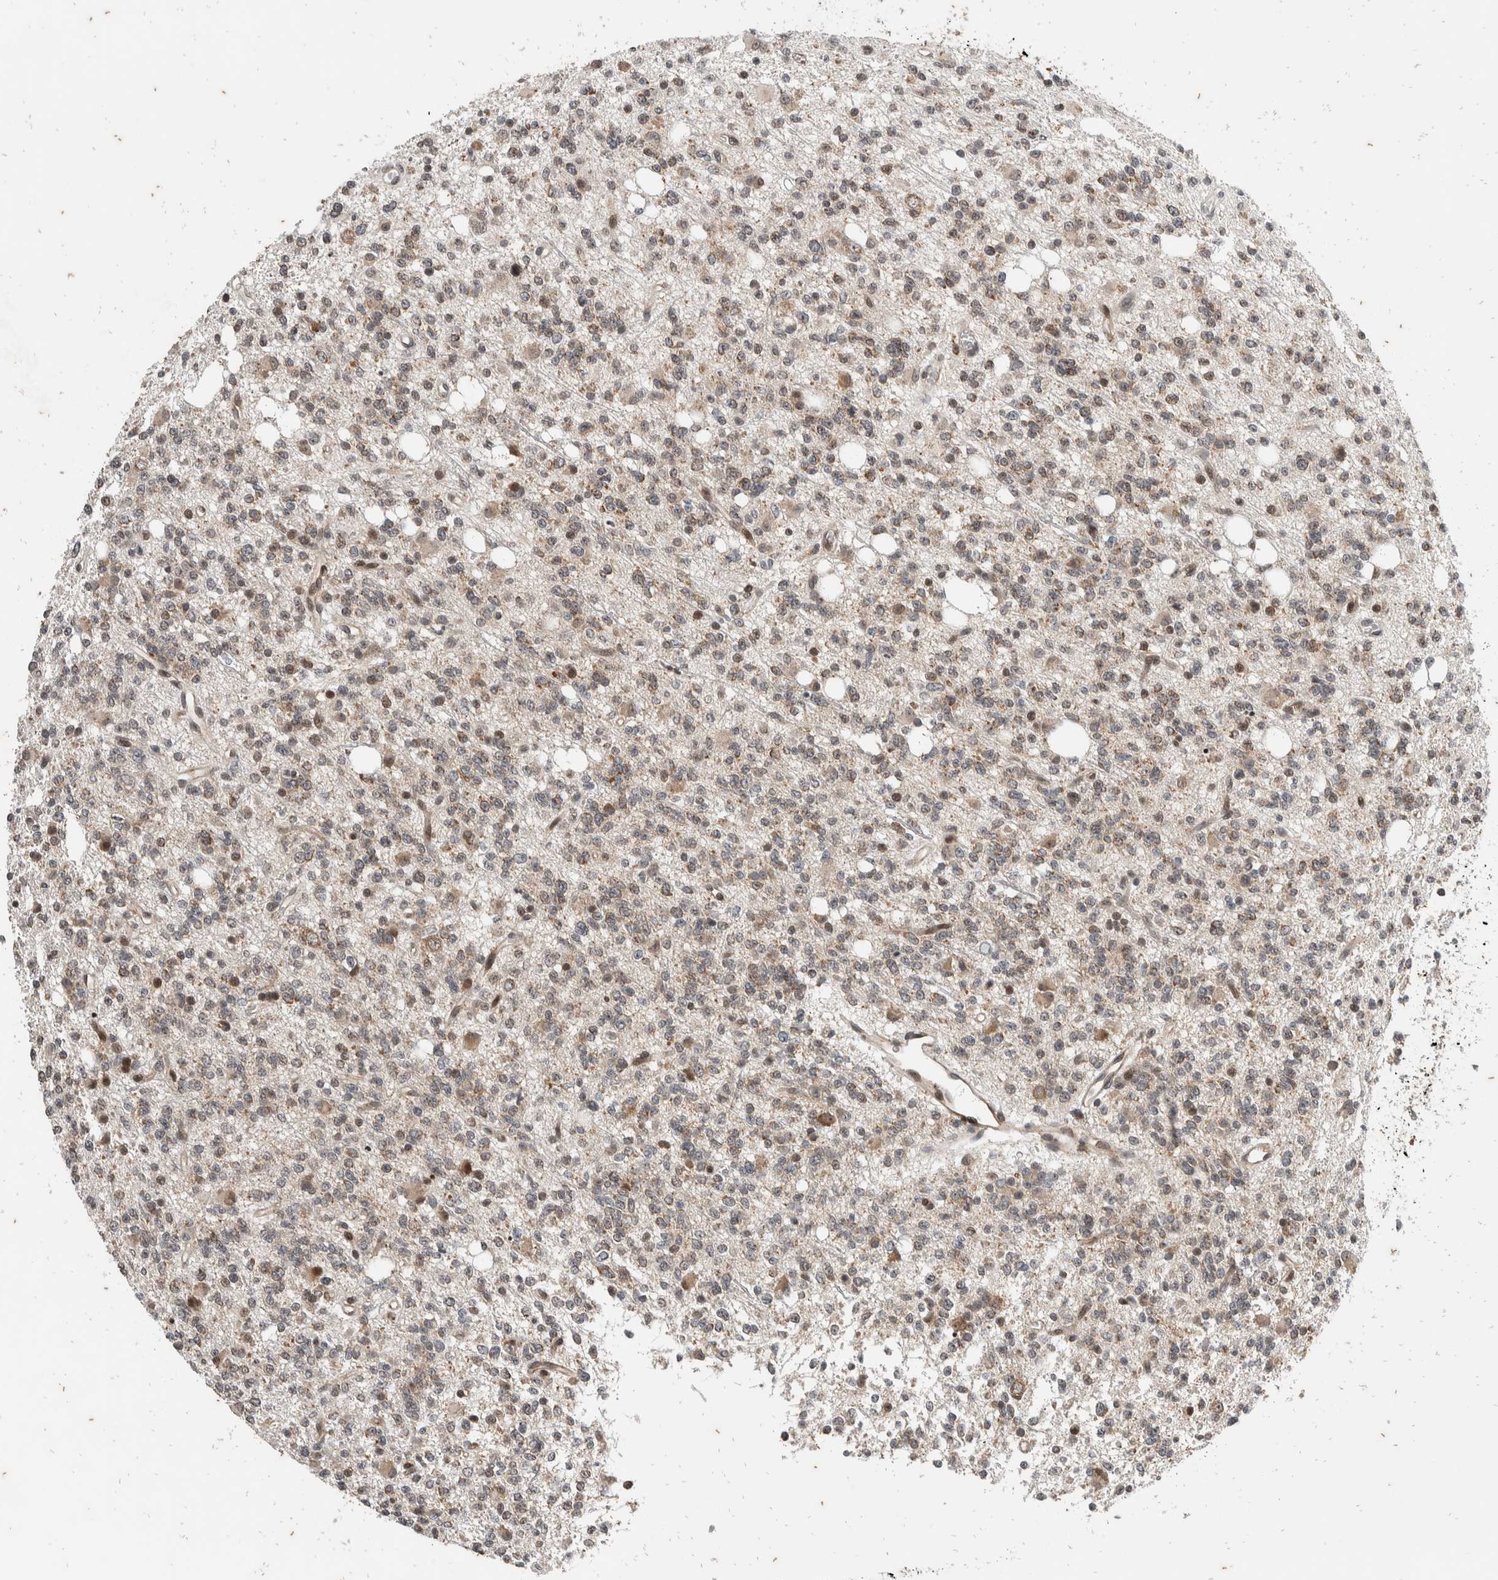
{"staining": {"intensity": "weak", "quantity": "<25%", "location": "cytoplasmic/membranous,nuclear"}, "tissue": "glioma", "cell_type": "Tumor cells", "image_type": "cancer", "snomed": [{"axis": "morphology", "description": "Glioma, malignant, High grade"}, {"axis": "topography", "description": "Brain"}], "caption": "Immunohistochemistry image of neoplastic tissue: glioma stained with DAB (3,3'-diaminobenzidine) displays no significant protein staining in tumor cells.", "gene": "ATXN7L1", "patient": {"sex": "female", "age": 62}}